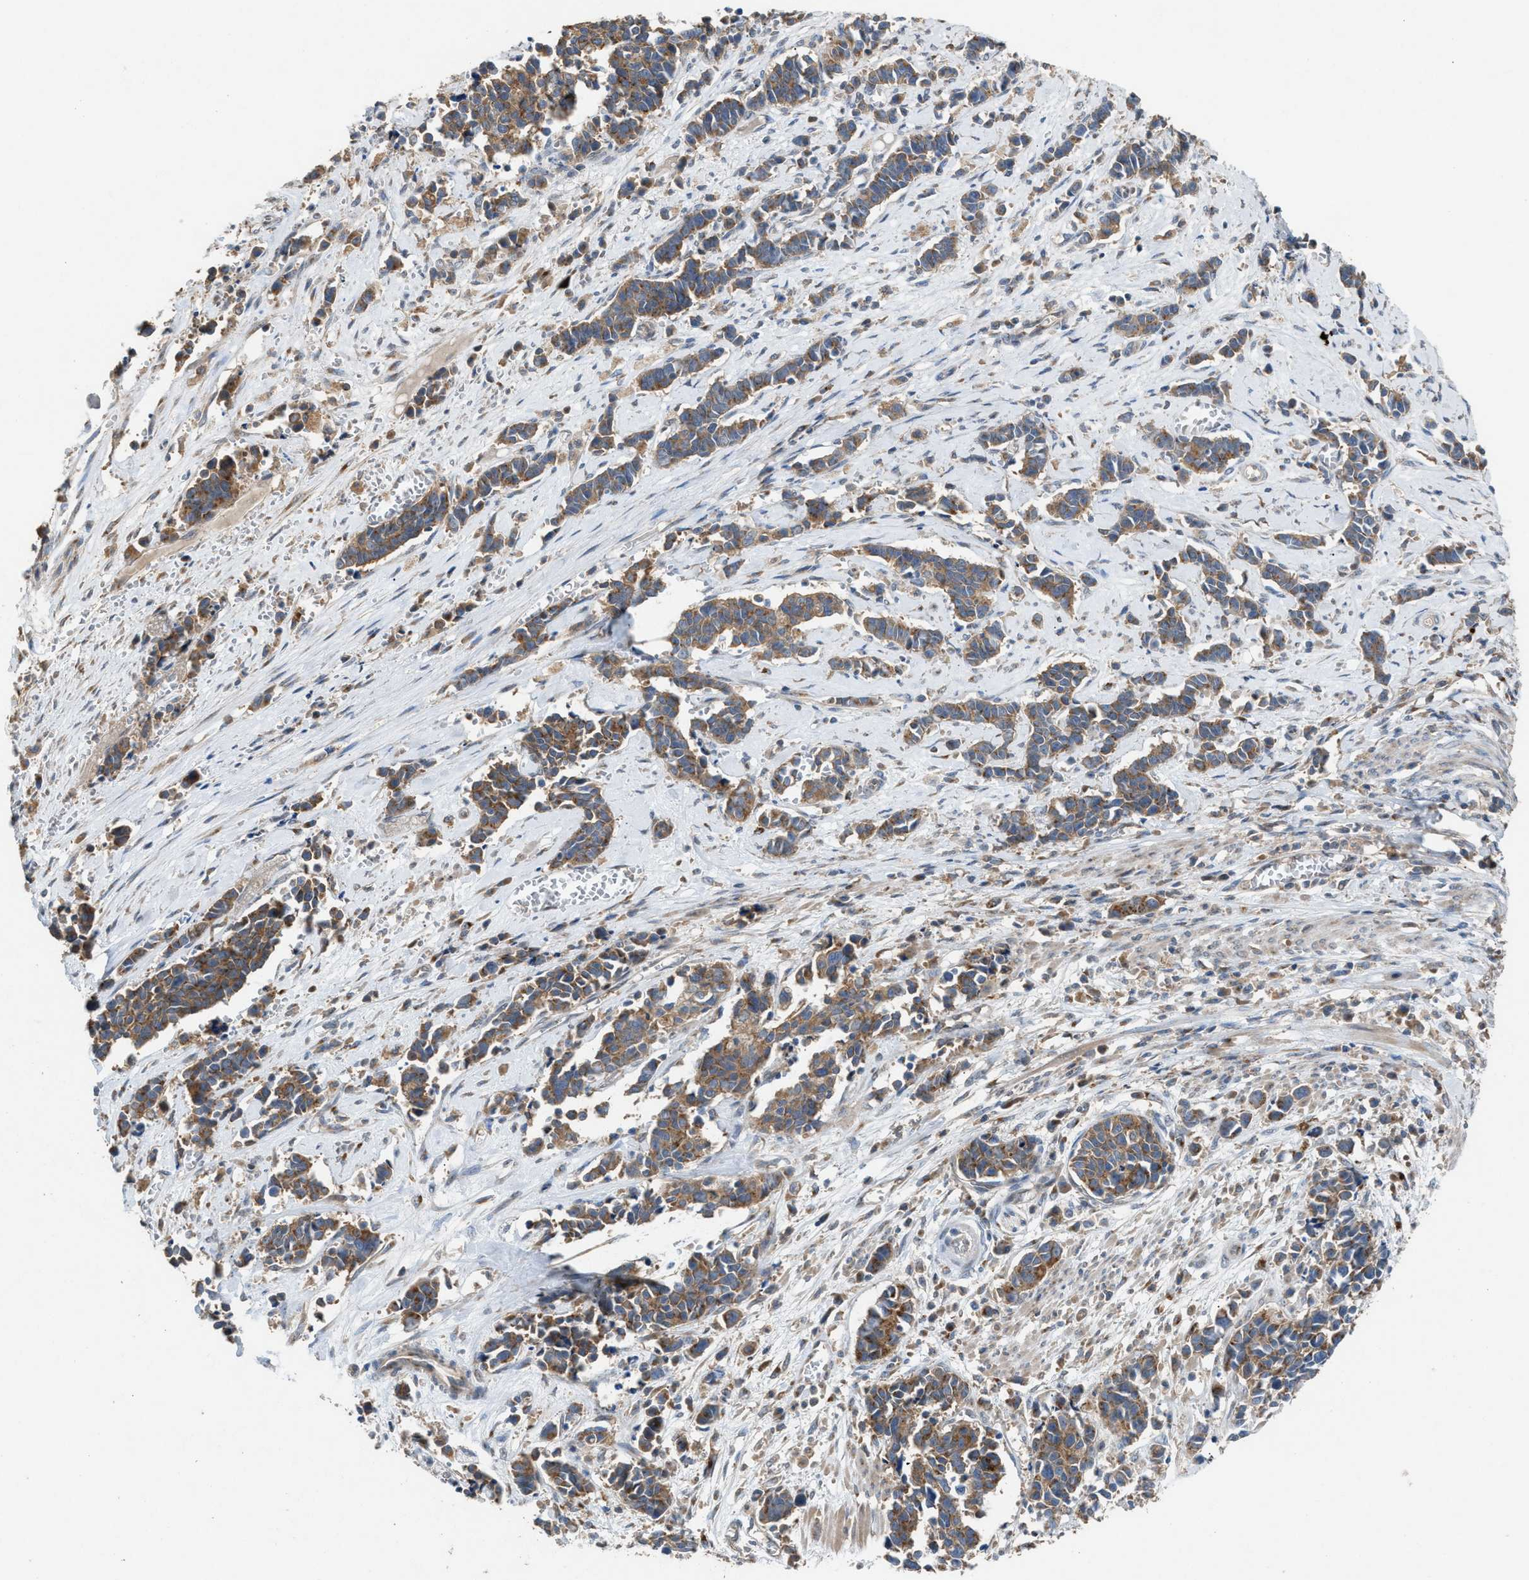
{"staining": {"intensity": "moderate", "quantity": ">75%", "location": "cytoplasmic/membranous"}, "tissue": "cervical cancer", "cell_type": "Tumor cells", "image_type": "cancer", "snomed": [{"axis": "morphology", "description": "Squamous cell carcinoma, NOS"}, {"axis": "topography", "description": "Cervix"}], "caption": "Brown immunohistochemical staining in human cervical cancer shows moderate cytoplasmic/membranous expression in approximately >75% of tumor cells. Ihc stains the protein in brown and the nuclei are stained blue.", "gene": "TPK1", "patient": {"sex": "female", "age": 35}}